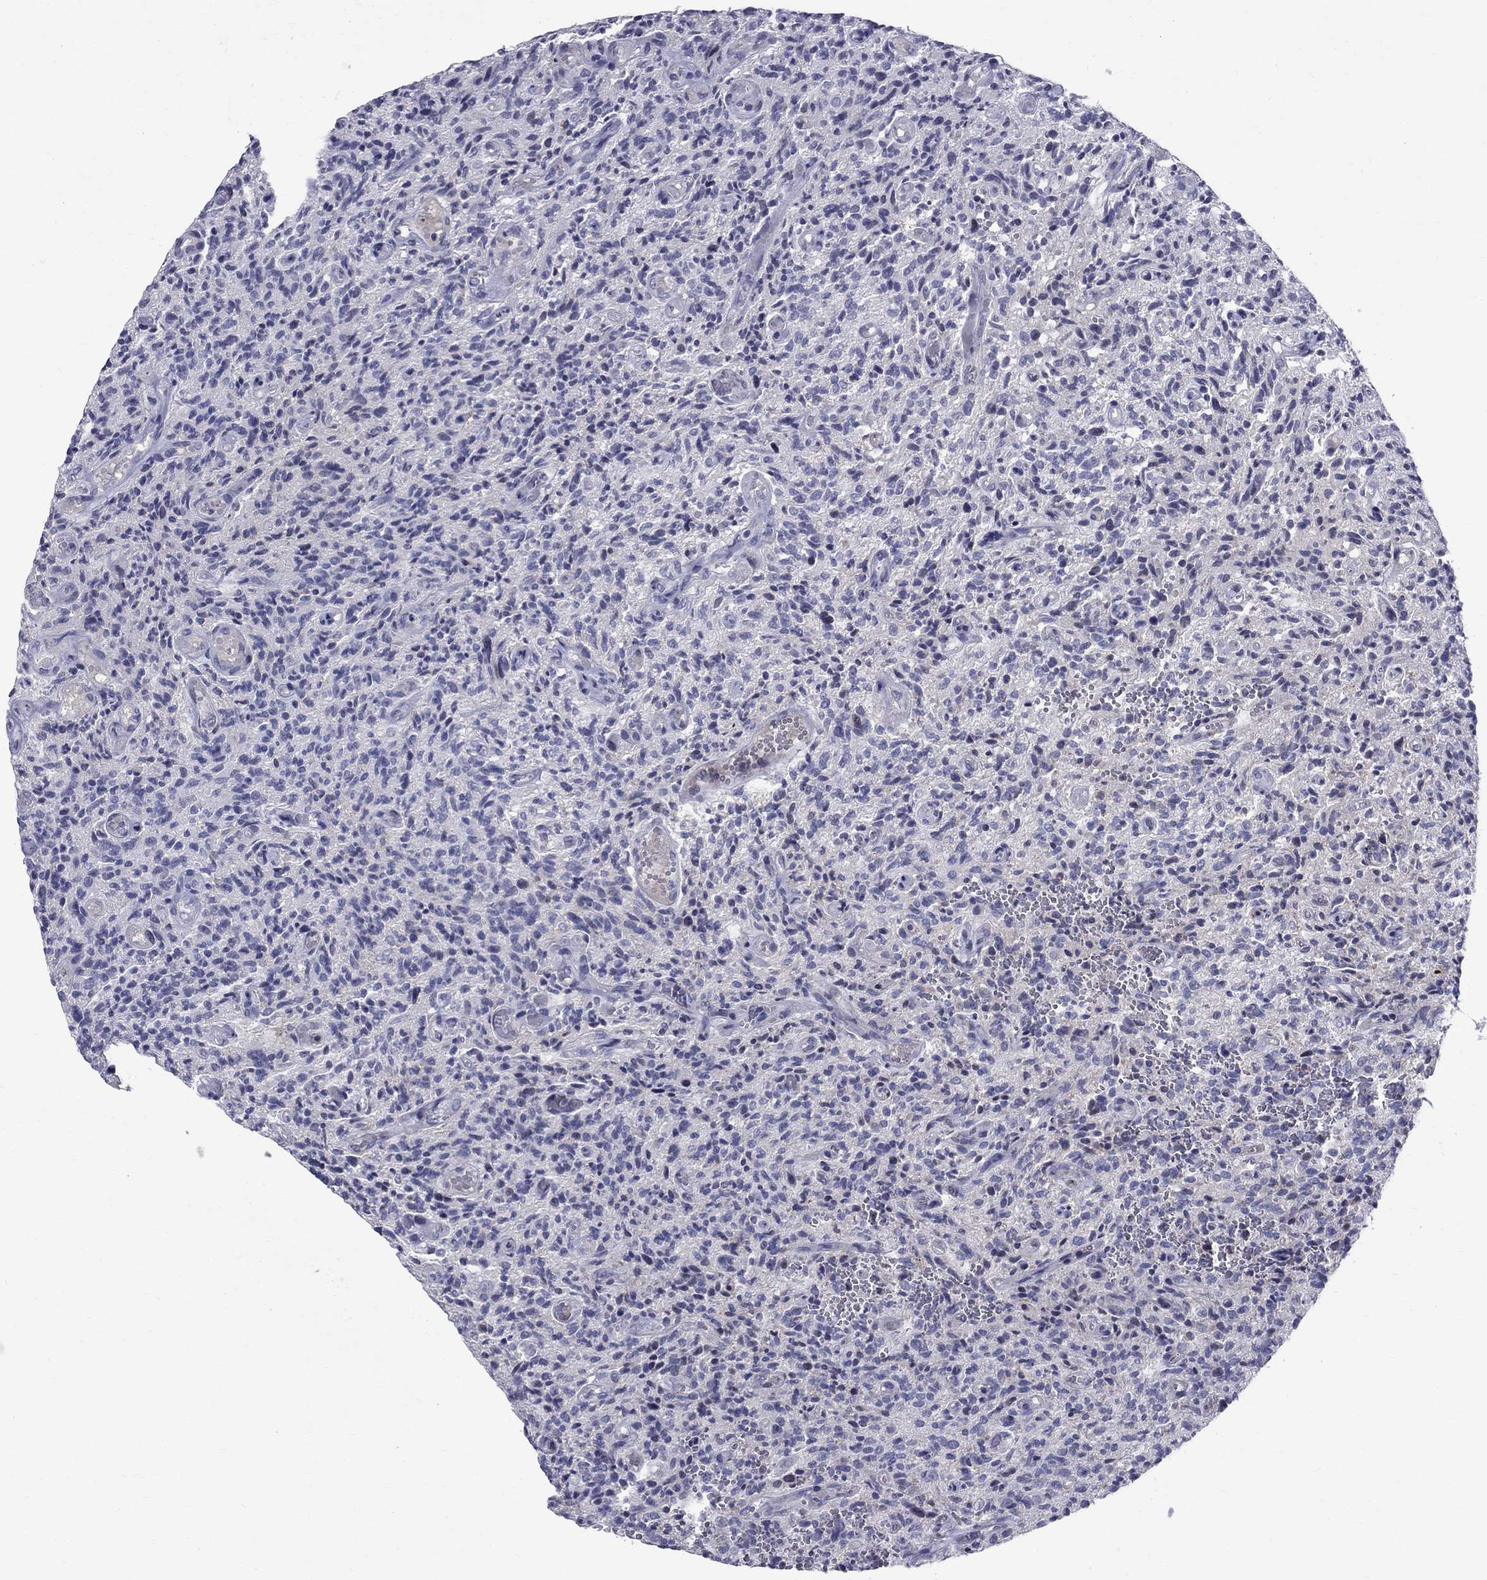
{"staining": {"intensity": "negative", "quantity": "none", "location": "none"}, "tissue": "glioma", "cell_type": "Tumor cells", "image_type": "cancer", "snomed": [{"axis": "morphology", "description": "Glioma, malignant, High grade"}, {"axis": "topography", "description": "Brain"}], "caption": "Immunohistochemical staining of glioma reveals no significant expression in tumor cells.", "gene": "SLC4A10", "patient": {"sex": "male", "age": 64}}